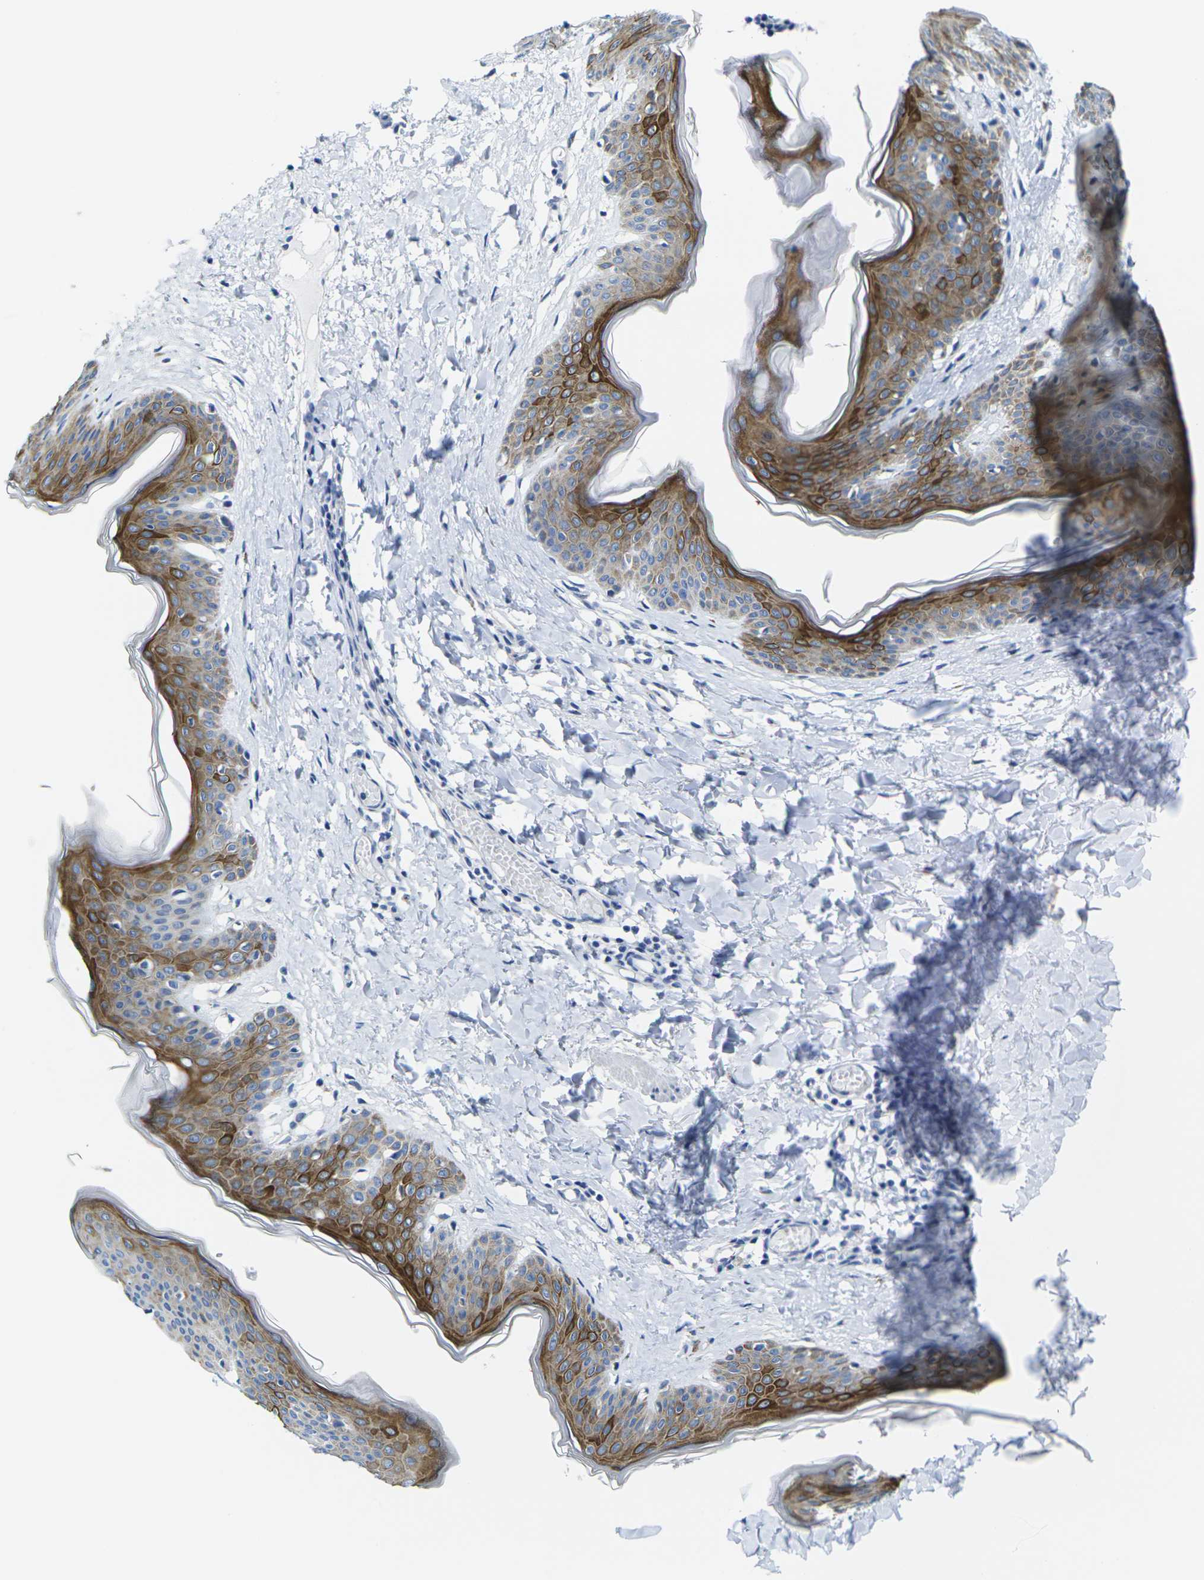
{"staining": {"intensity": "negative", "quantity": "none", "location": "none"}, "tissue": "skin", "cell_type": "Fibroblasts", "image_type": "normal", "snomed": [{"axis": "morphology", "description": "Normal tissue, NOS"}, {"axis": "topography", "description": "Skin"}], "caption": "This is an immunohistochemistry photomicrograph of benign human skin. There is no staining in fibroblasts.", "gene": "CRK", "patient": {"sex": "female", "age": 17}}